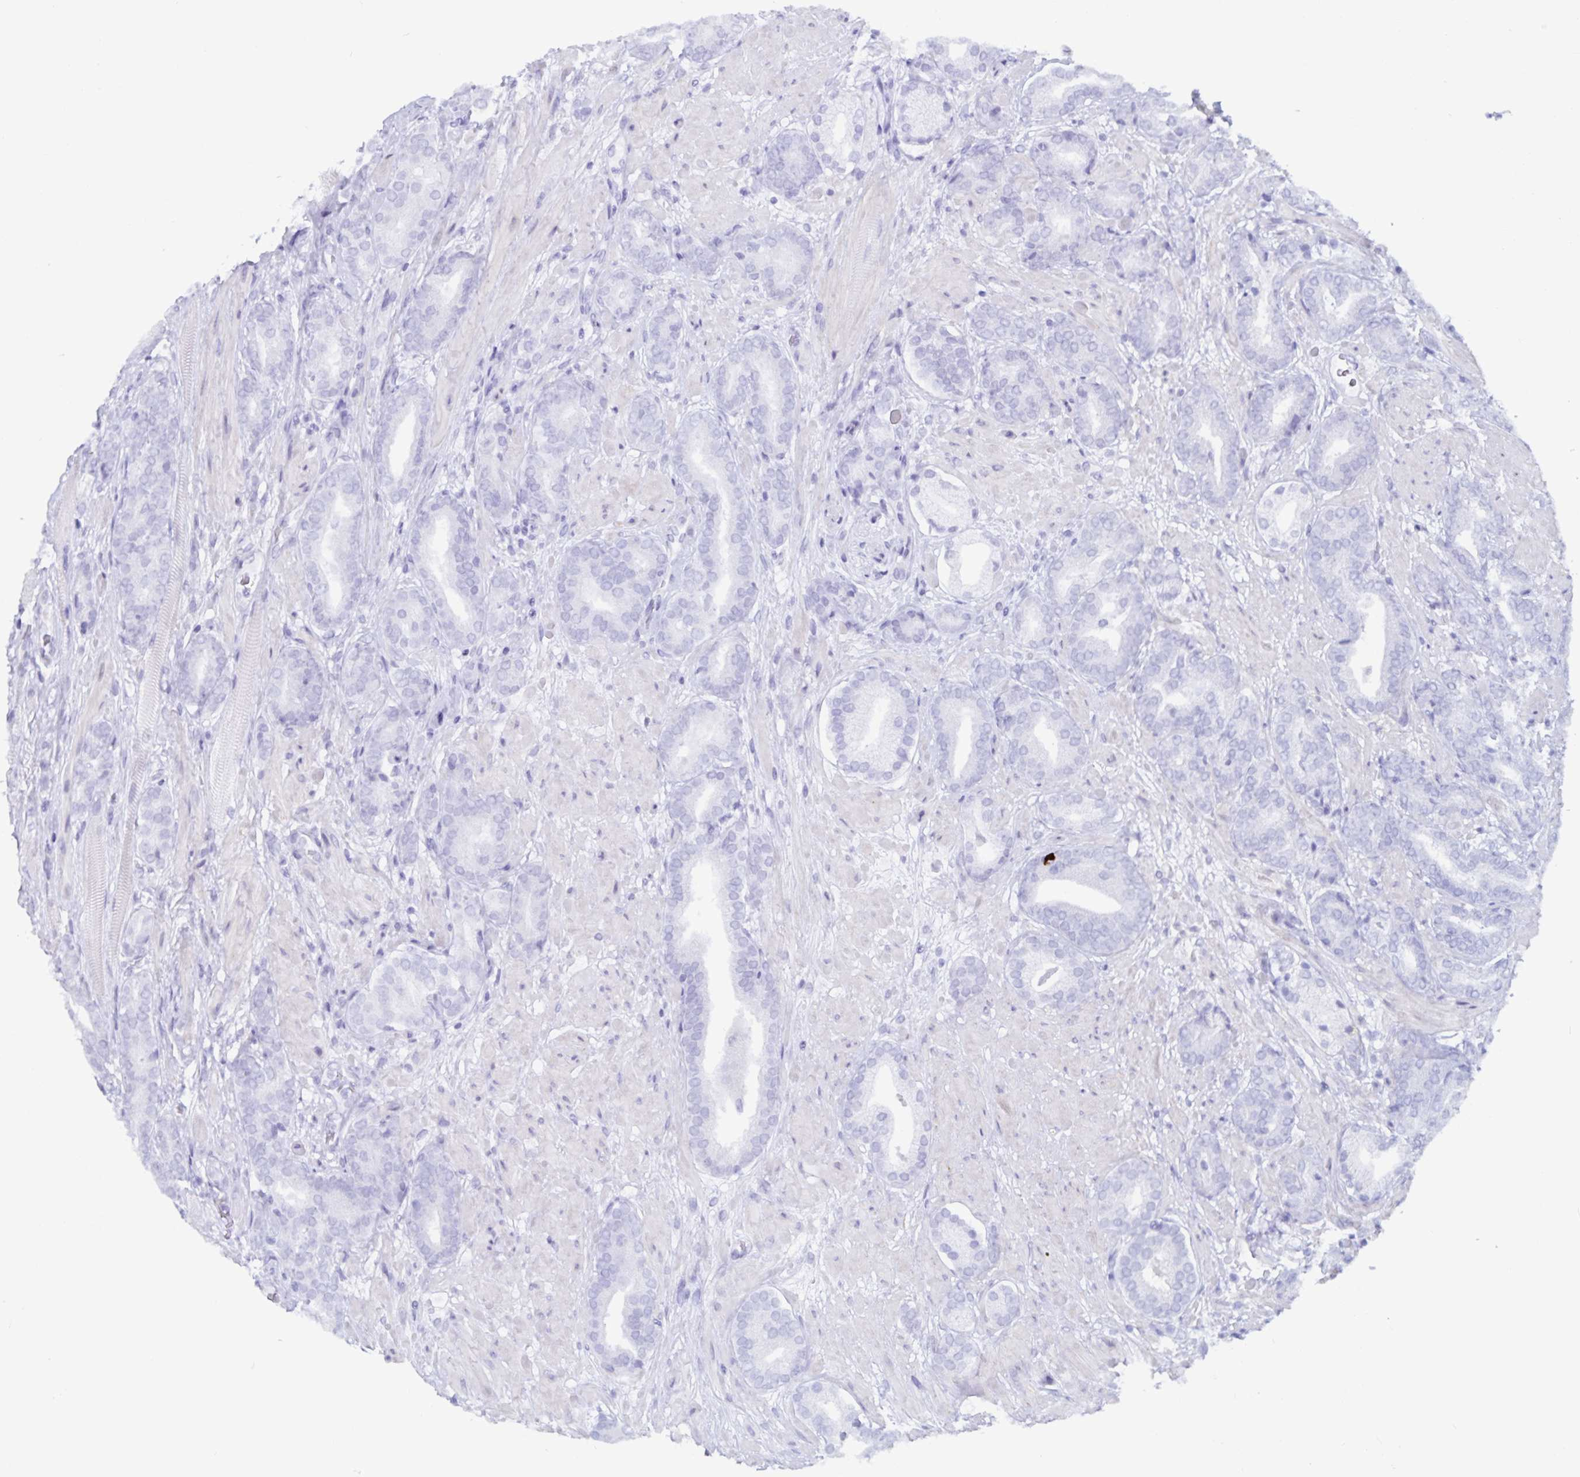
{"staining": {"intensity": "negative", "quantity": "none", "location": "none"}, "tissue": "prostate cancer", "cell_type": "Tumor cells", "image_type": "cancer", "snomed": [{"axis": "morphology", "description": "Adenocarcinoma, High grade"}, {"axis": "topography", "description": "Prostate"}], "caption": "Immunohistochemistry of prostate cancer (high-grade adenocarcinoma) shows no staining in tumor cells.", "gene": "GPR137", "patient": {"sex": "male", "age": 56}}